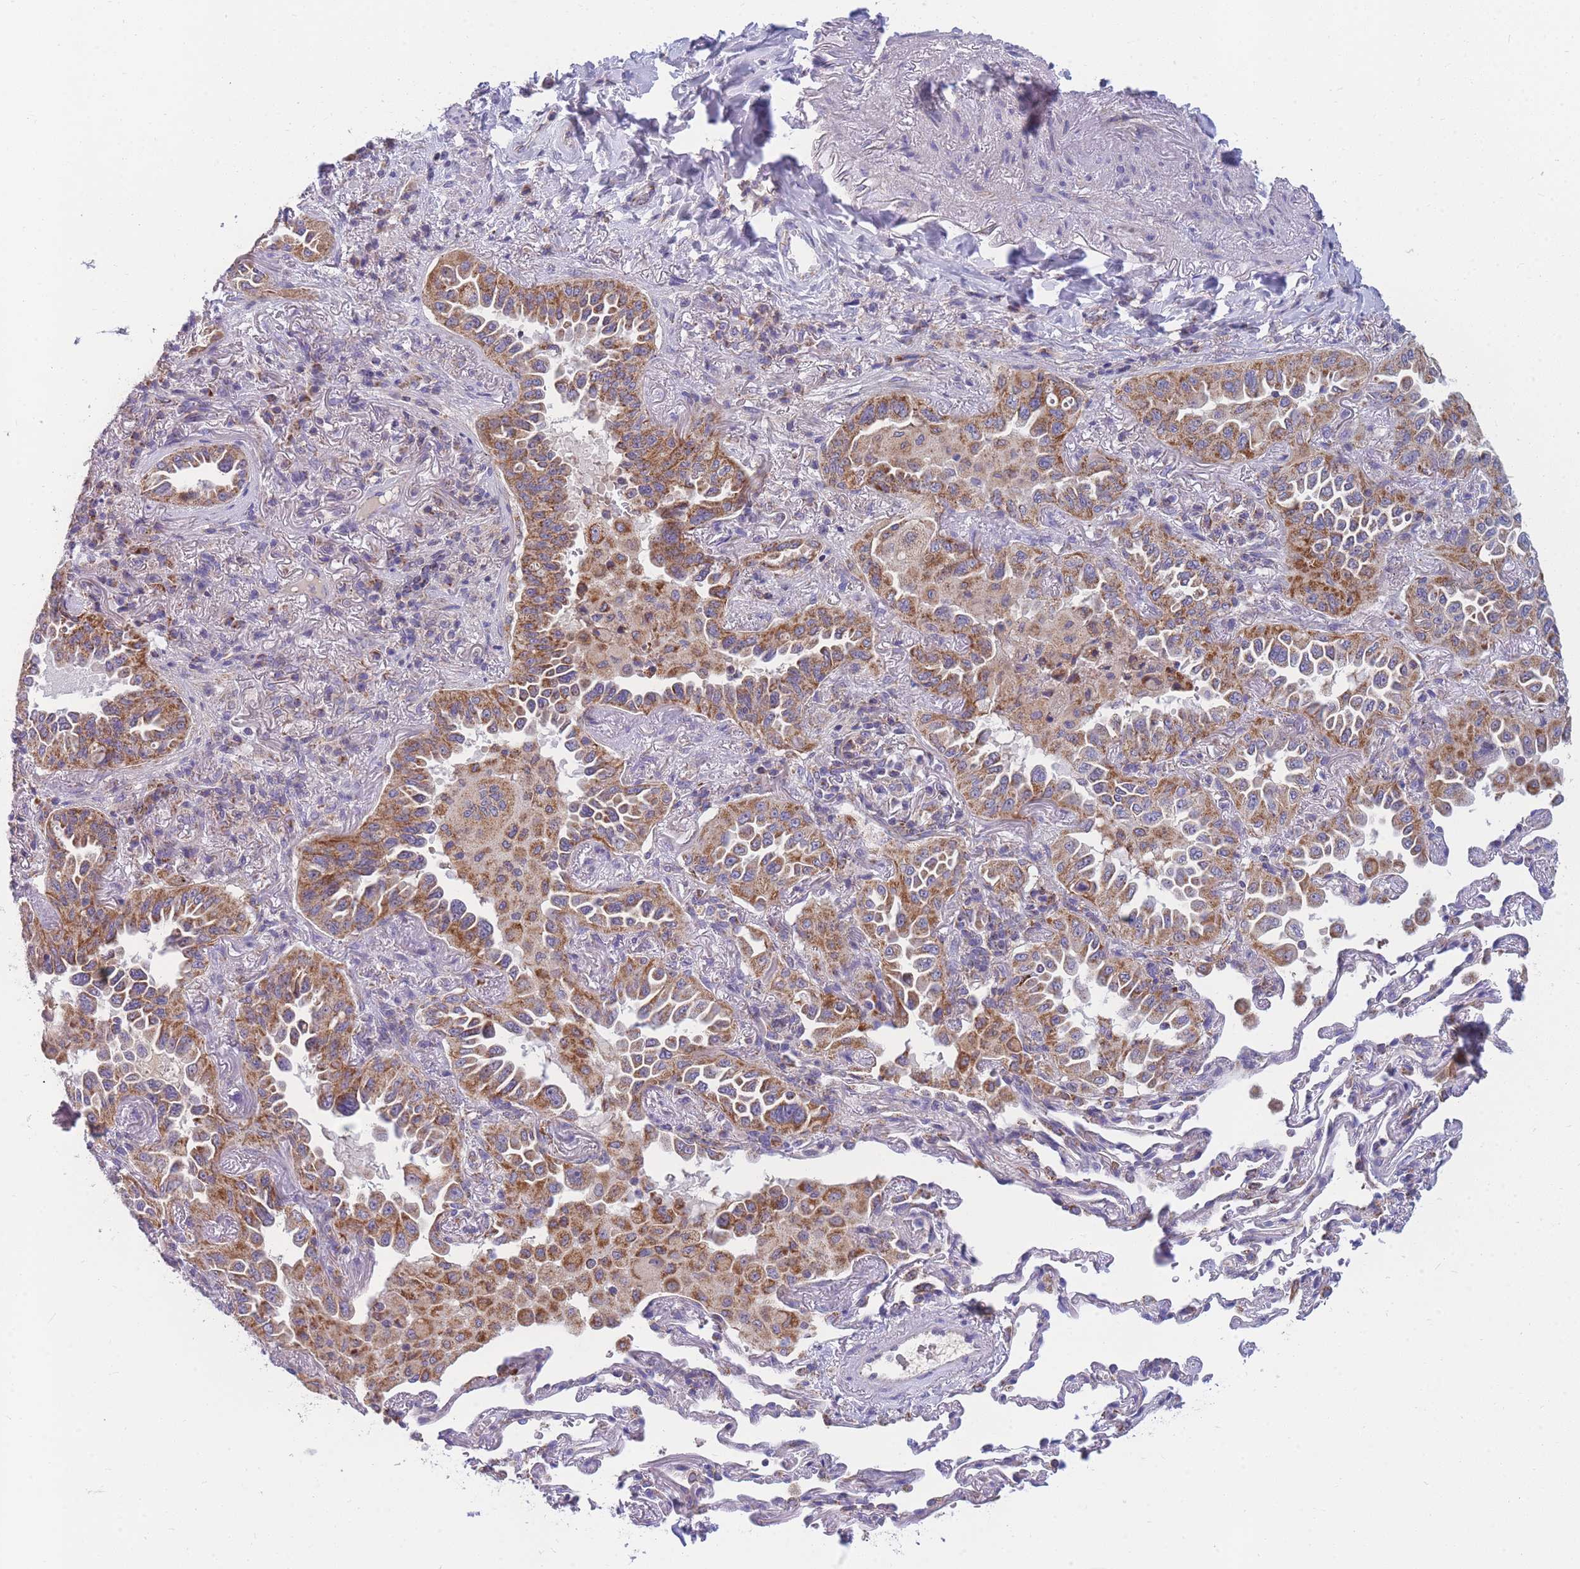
{"staining": {"intensity": "moderate", "quantity": ">75%", "location": "cytoplasmic/membranous"}, "tissue": "lung cancer", "cell_type": "Tumor cells", "image_type": "cancer", "snomed": [{"axis": "morphology", "description": "Adenocarcinoma, NOS"}, {"axis": "topography", "description": "Lung"}], "caption": "Brown immunohistochemical staining in adenocarcinoma (lung) reveals moderate cytoplasmic/membranous expression in approximately >75% of tumor cells.", "gene": "MRPS11", "patient": {"sex": "female", "age": 69}}